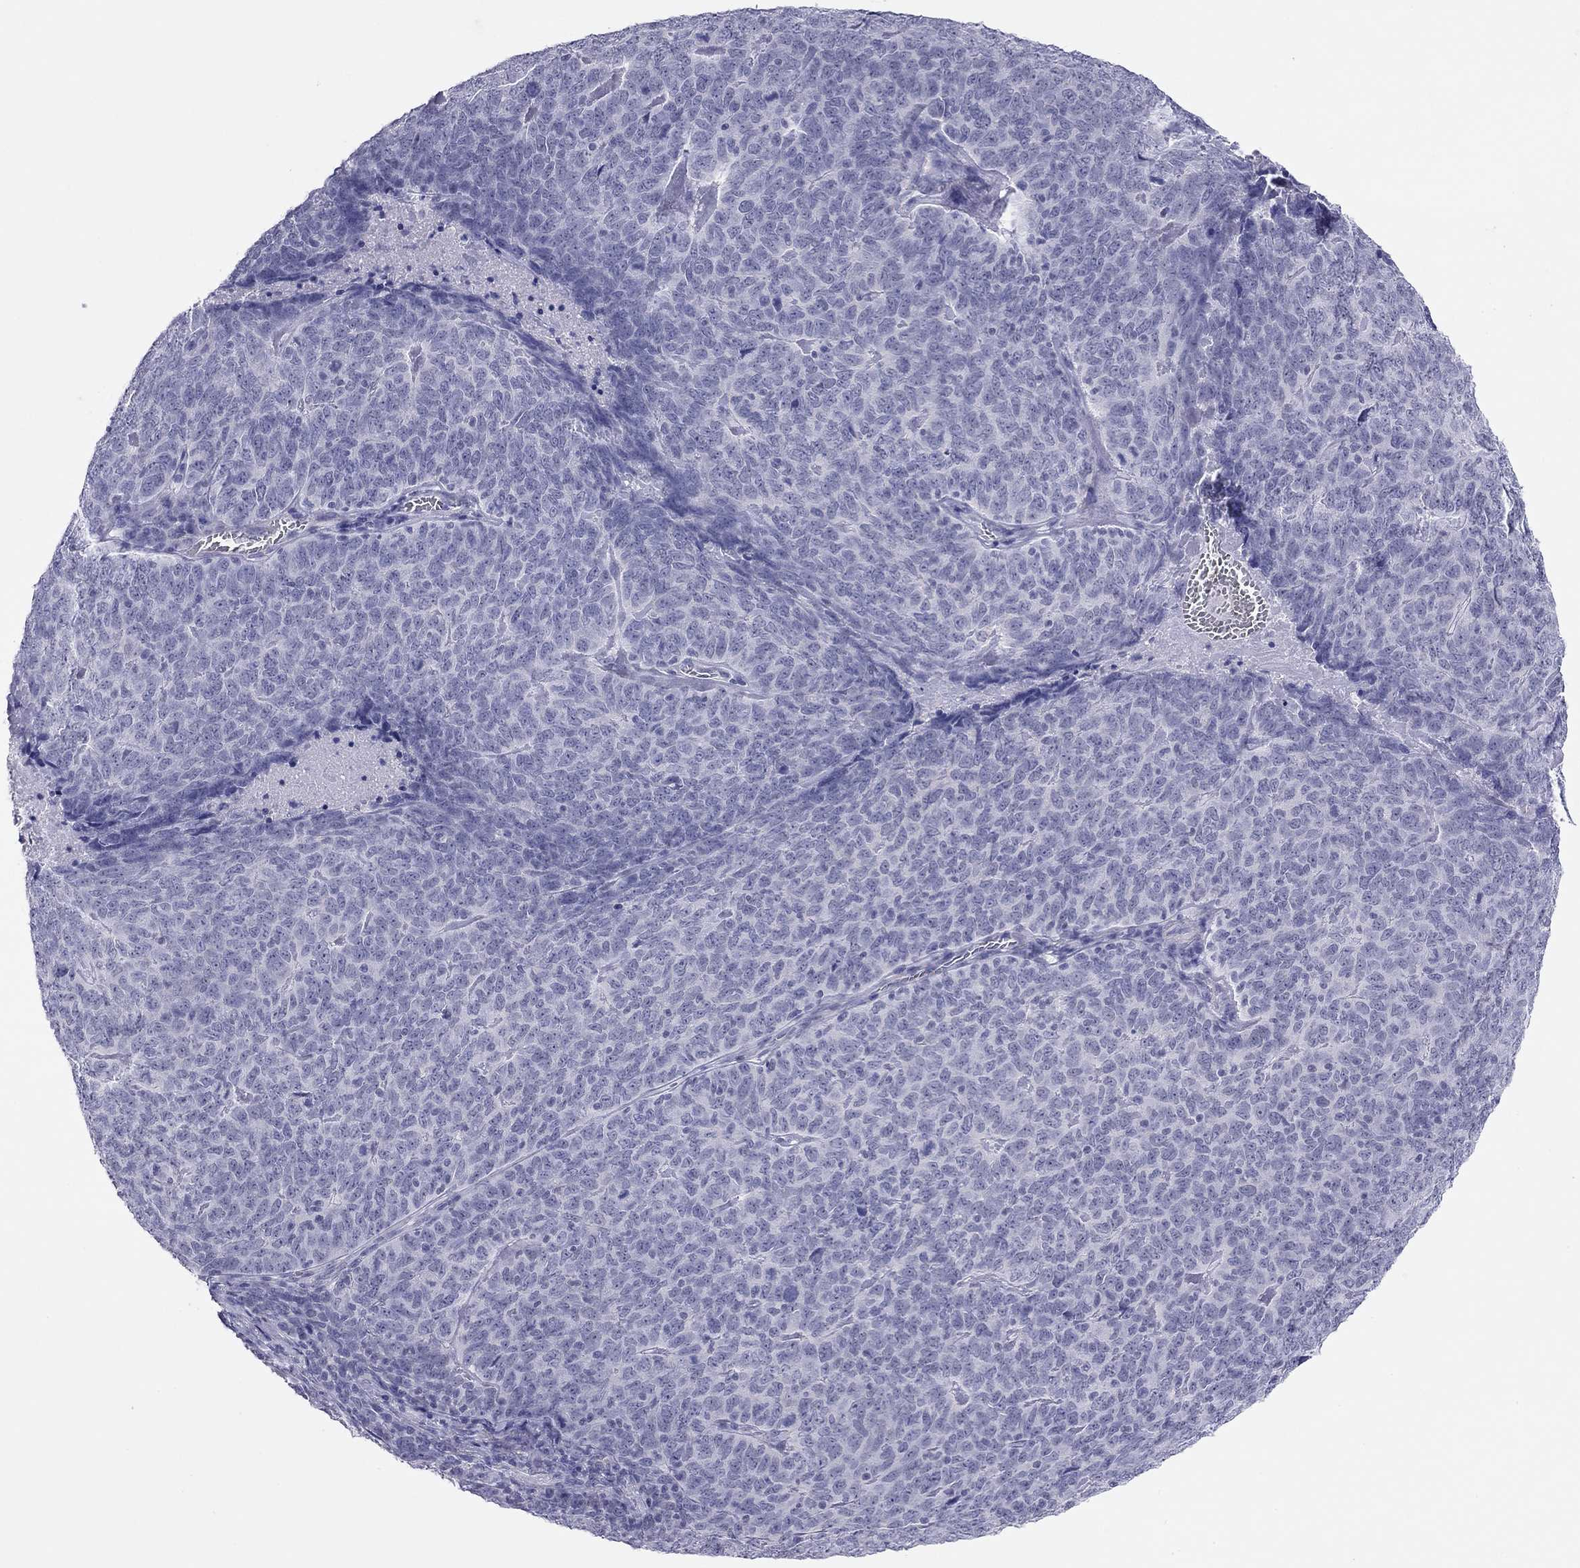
{"staining": {"intensity": "negative", "quantity": "none", "location": "none"}, "tissue": "skin cancer", "cell_type": "Tumor cells", "image_type": "cancer", "snomed": [{"axis": "morphology", "description": "Squamous cell carcinoma, NOS"}, {"axis": "topography", "description": "Skin"}, {"axis": "topography", "description": "Anal"}], "caption": "Protein analysis of skin cancer shows no significant expression in tumor cells.", "gene": "MYMX", "patient": {"sex": "female", "age": 51}}